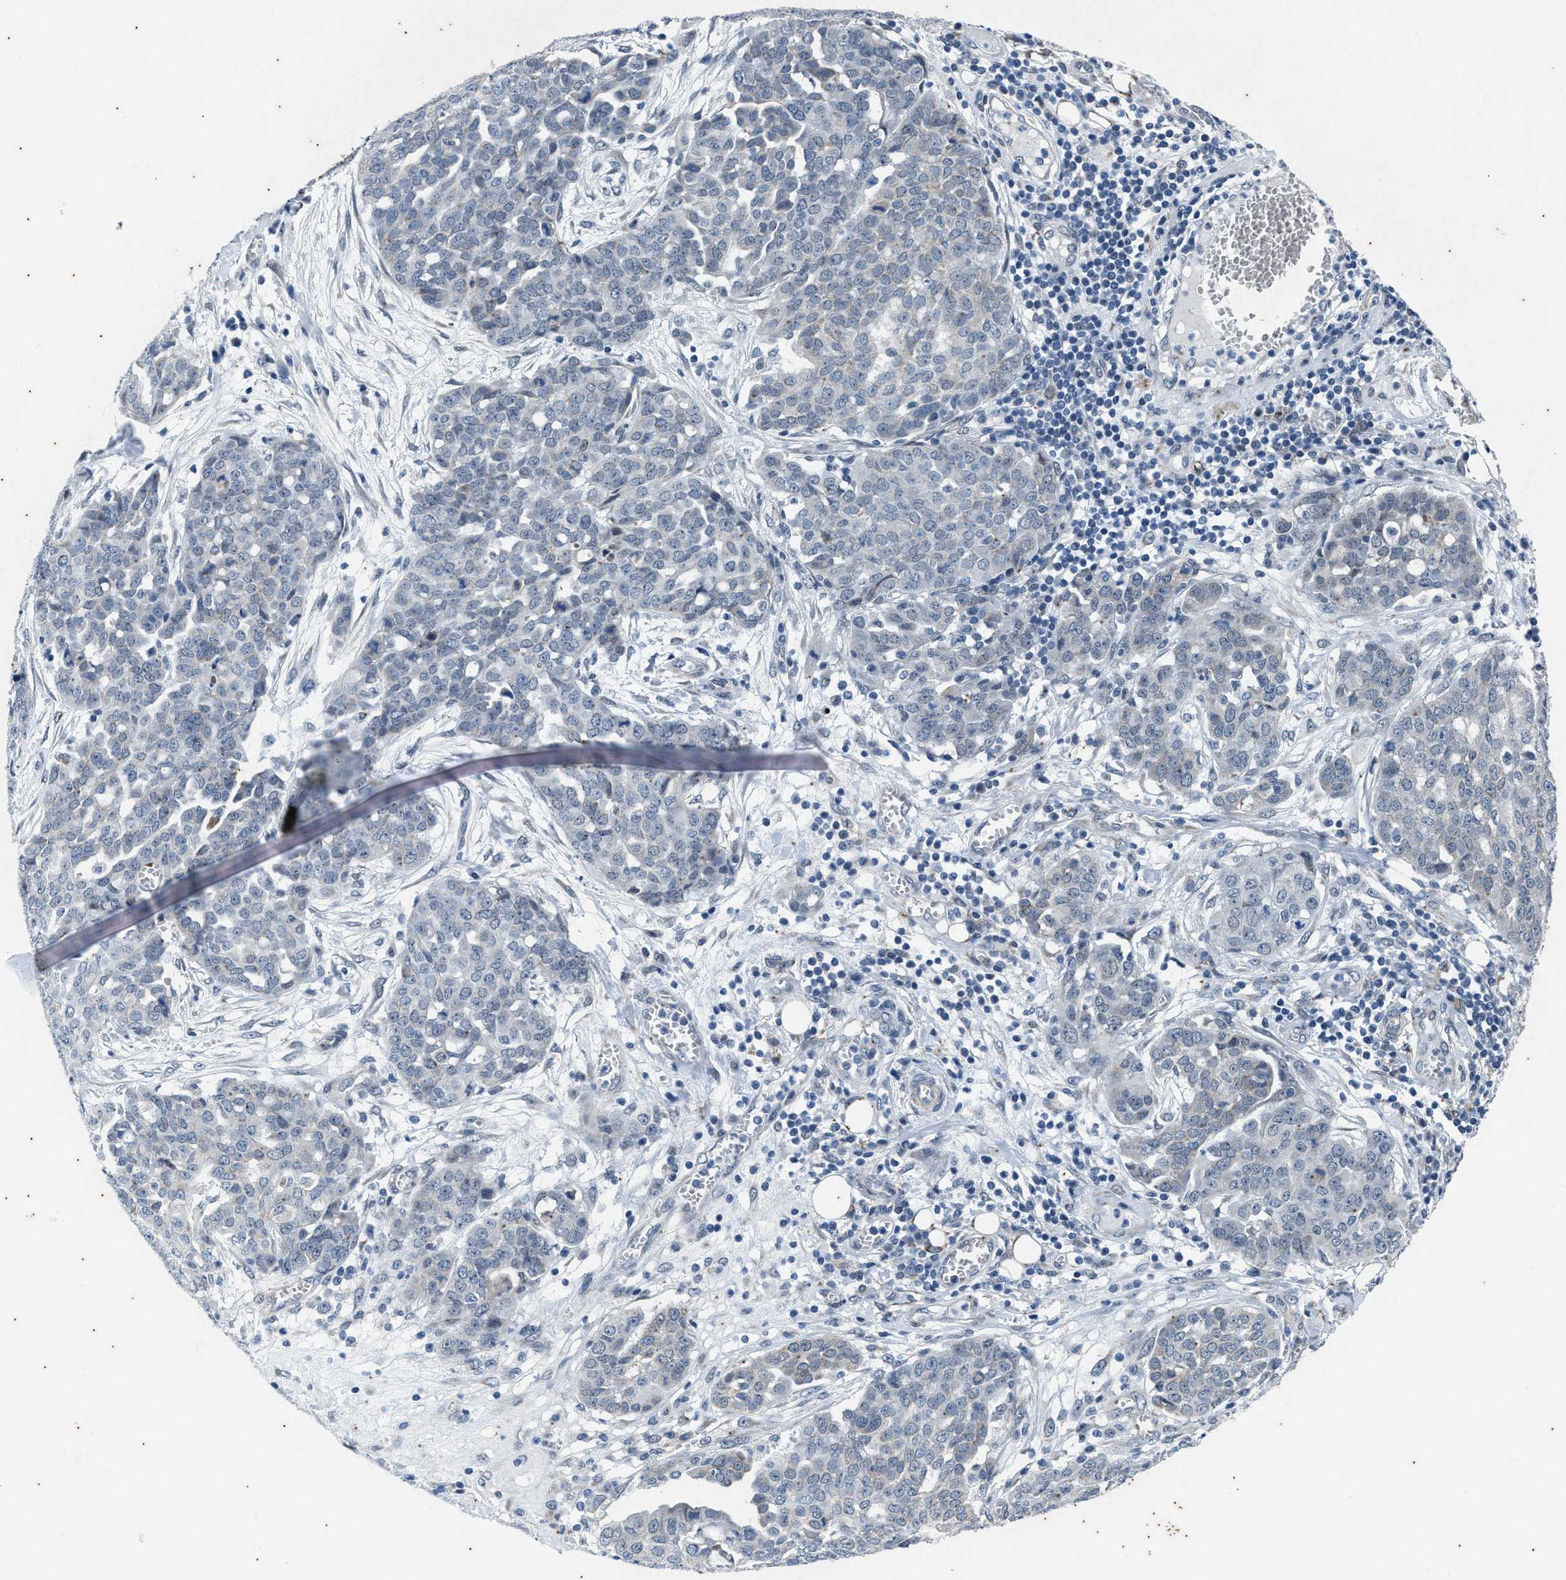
{"staining": {"intensity": "negative", "quantity": "none", "location": "none"}, "tissue": "ovarian cancer", "cell_type": "Tumor cells", "image_type": "cancer", "snomed": [{"axis": "morphology", "description": "Cystadenocarcinoma, serous, NOS"}, {"axis": "topography", "description": "Soft tissue"}, {"axis": "topography", "description": "Ovary"}], "caption": "Tumor cells show no significant expression in serous cystadenocarcinoma (ovarian). (Brightfield microscopy of DAB immunohistochemistry (IHC) at high magnification).", "gene": "KIF24", "patient": {"sex": "female", "age": 57}}